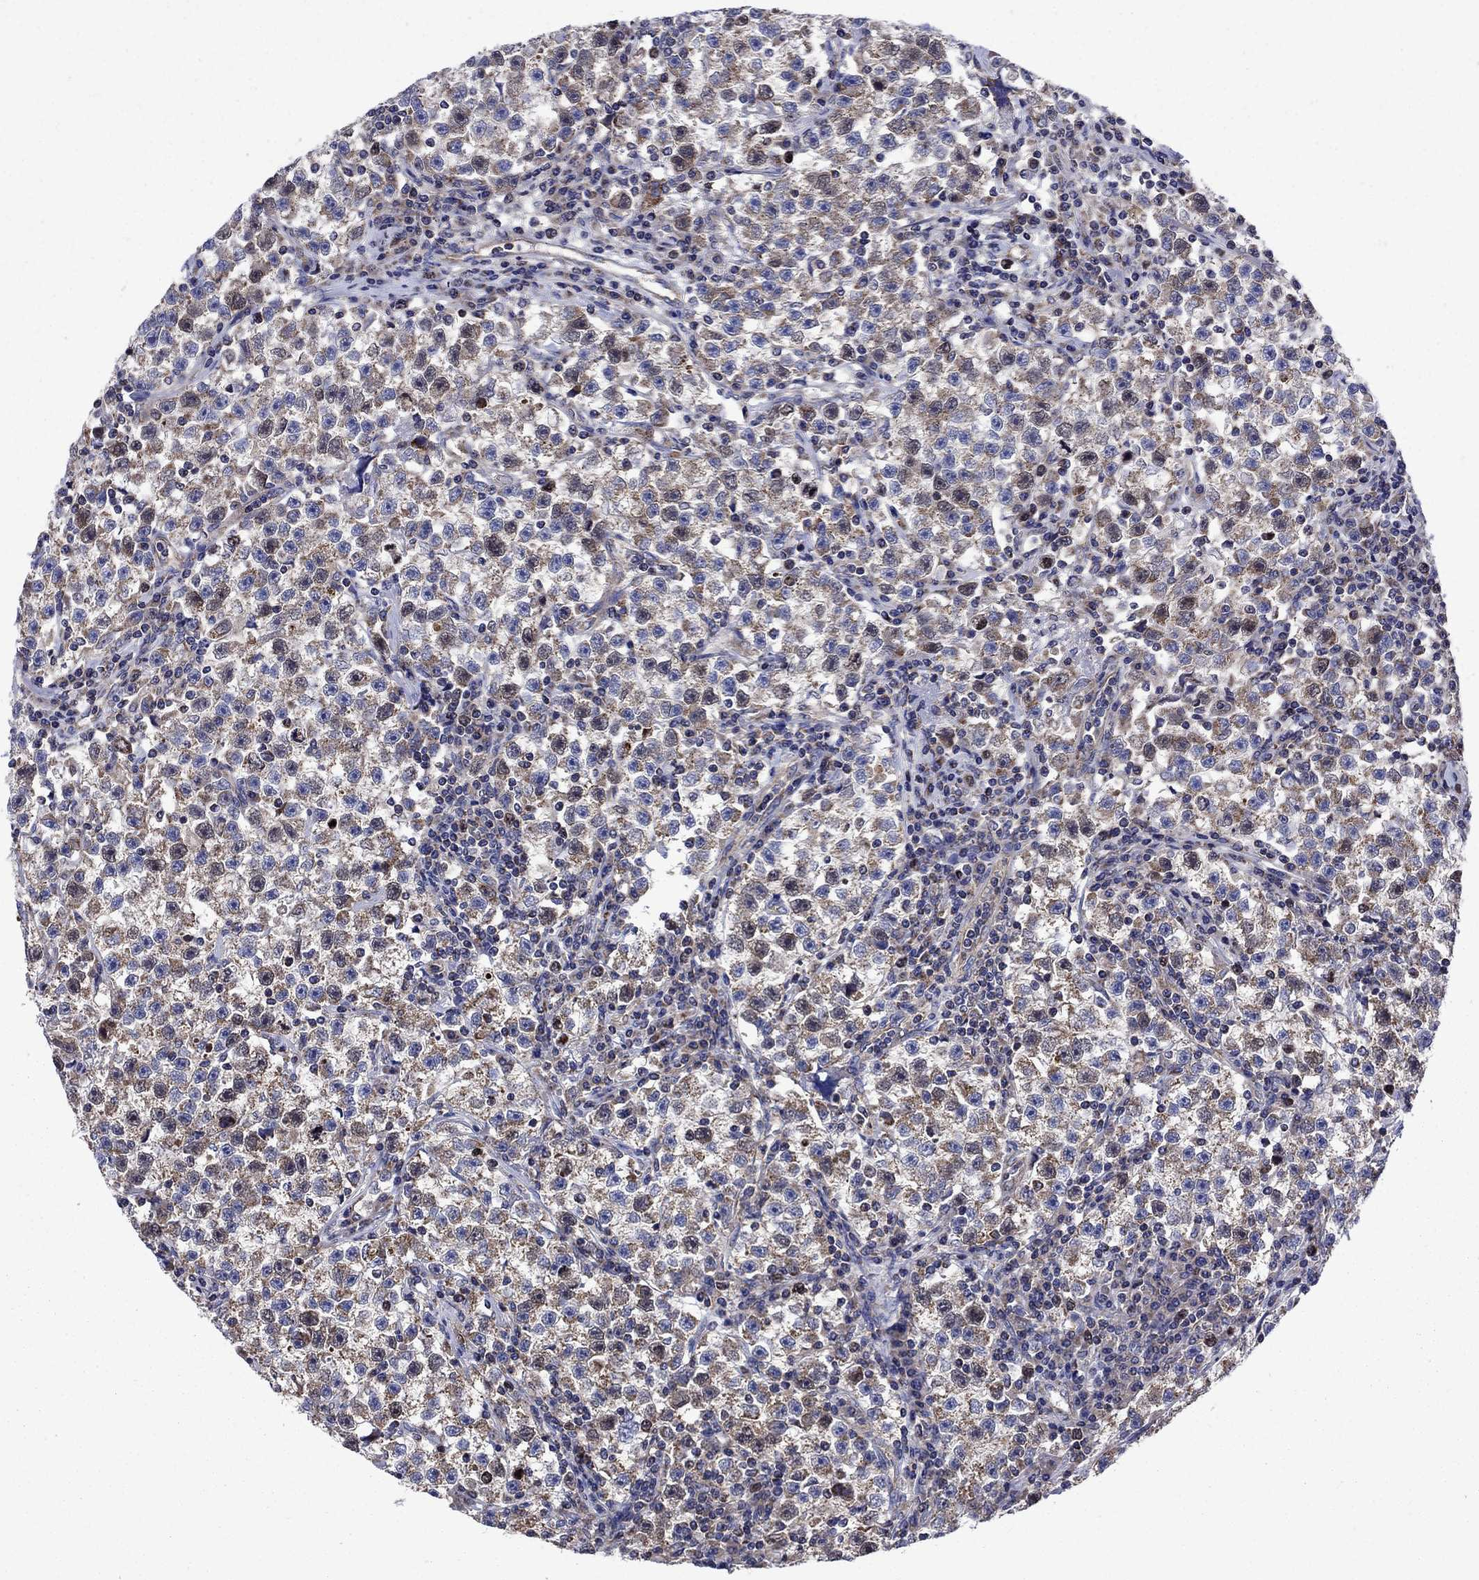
{"staining": {"intensity": "weak", "quantity": ">75%", "location": "cytoplasmic/membranous"}, "tissue": "testis cancer", "cell_type": "Tumor cells", "image_type": "cancer", "snomed": [{"axis": "morphology", "description": "Seminoma, NOS"}, {"axis": "topography", "description": "Testis"}], "caption": "A histopathology image showing weak cytoplasmic/membranous positivity in about >75% of tumor cells in testis seminoma, as visualized by brown immunohistochemical staining.", "gene": "KIF22", "patient": {"sex": "male", "age": 22}}